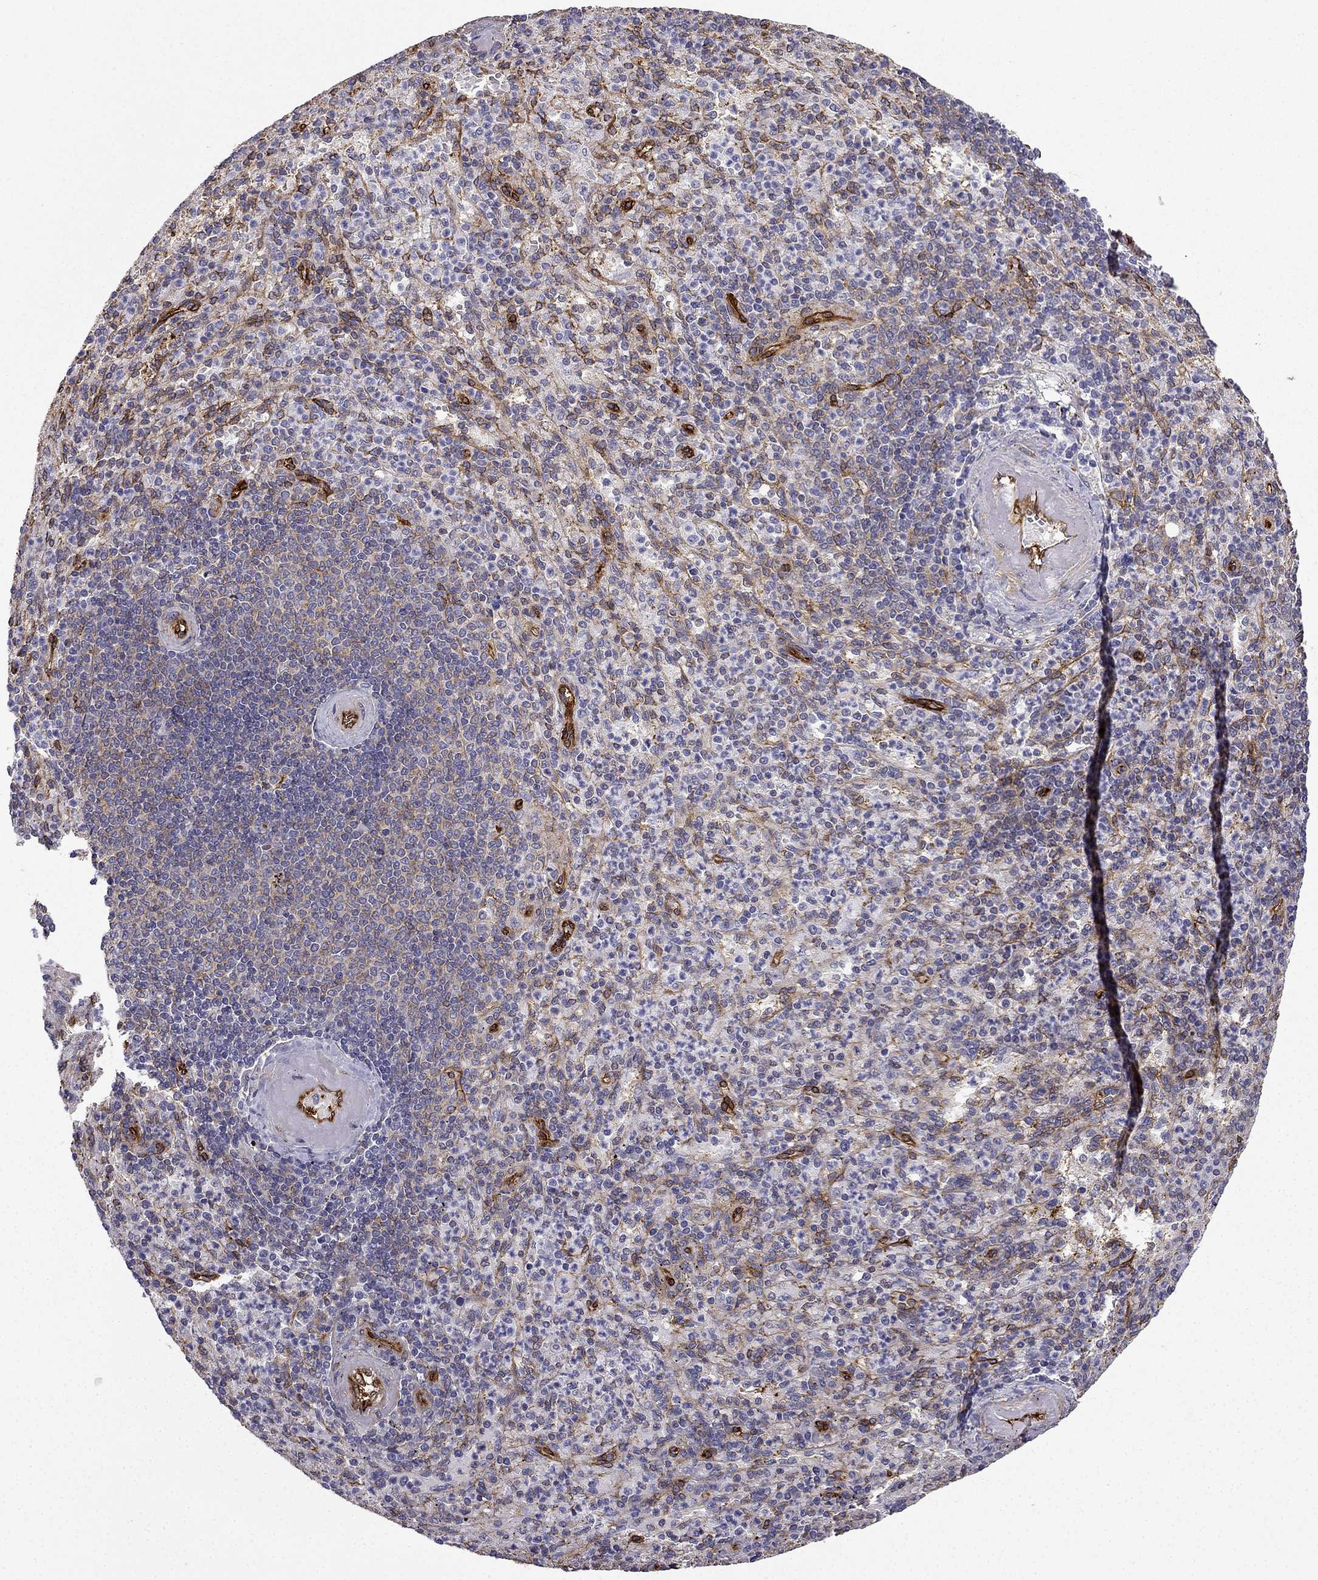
{"staining": {"intensity": "negative", "quantity": "none", "location": "none"}, "tissue": "spleen", "cell_type": "Cells in red pulp", "image_type": "normal", "snomed": [{"axis": "morphology", "description": "Normal tissue, NOS"}, {"axis": "topography", "description": "Spleen"}], "caption": "This is an immunohistochemistry (IHC) histopathology image of normal human spleen. There is no expression in cells in red pulp.", "gene": "MAP4", "patient": {"sex": "female", "age": 74}}